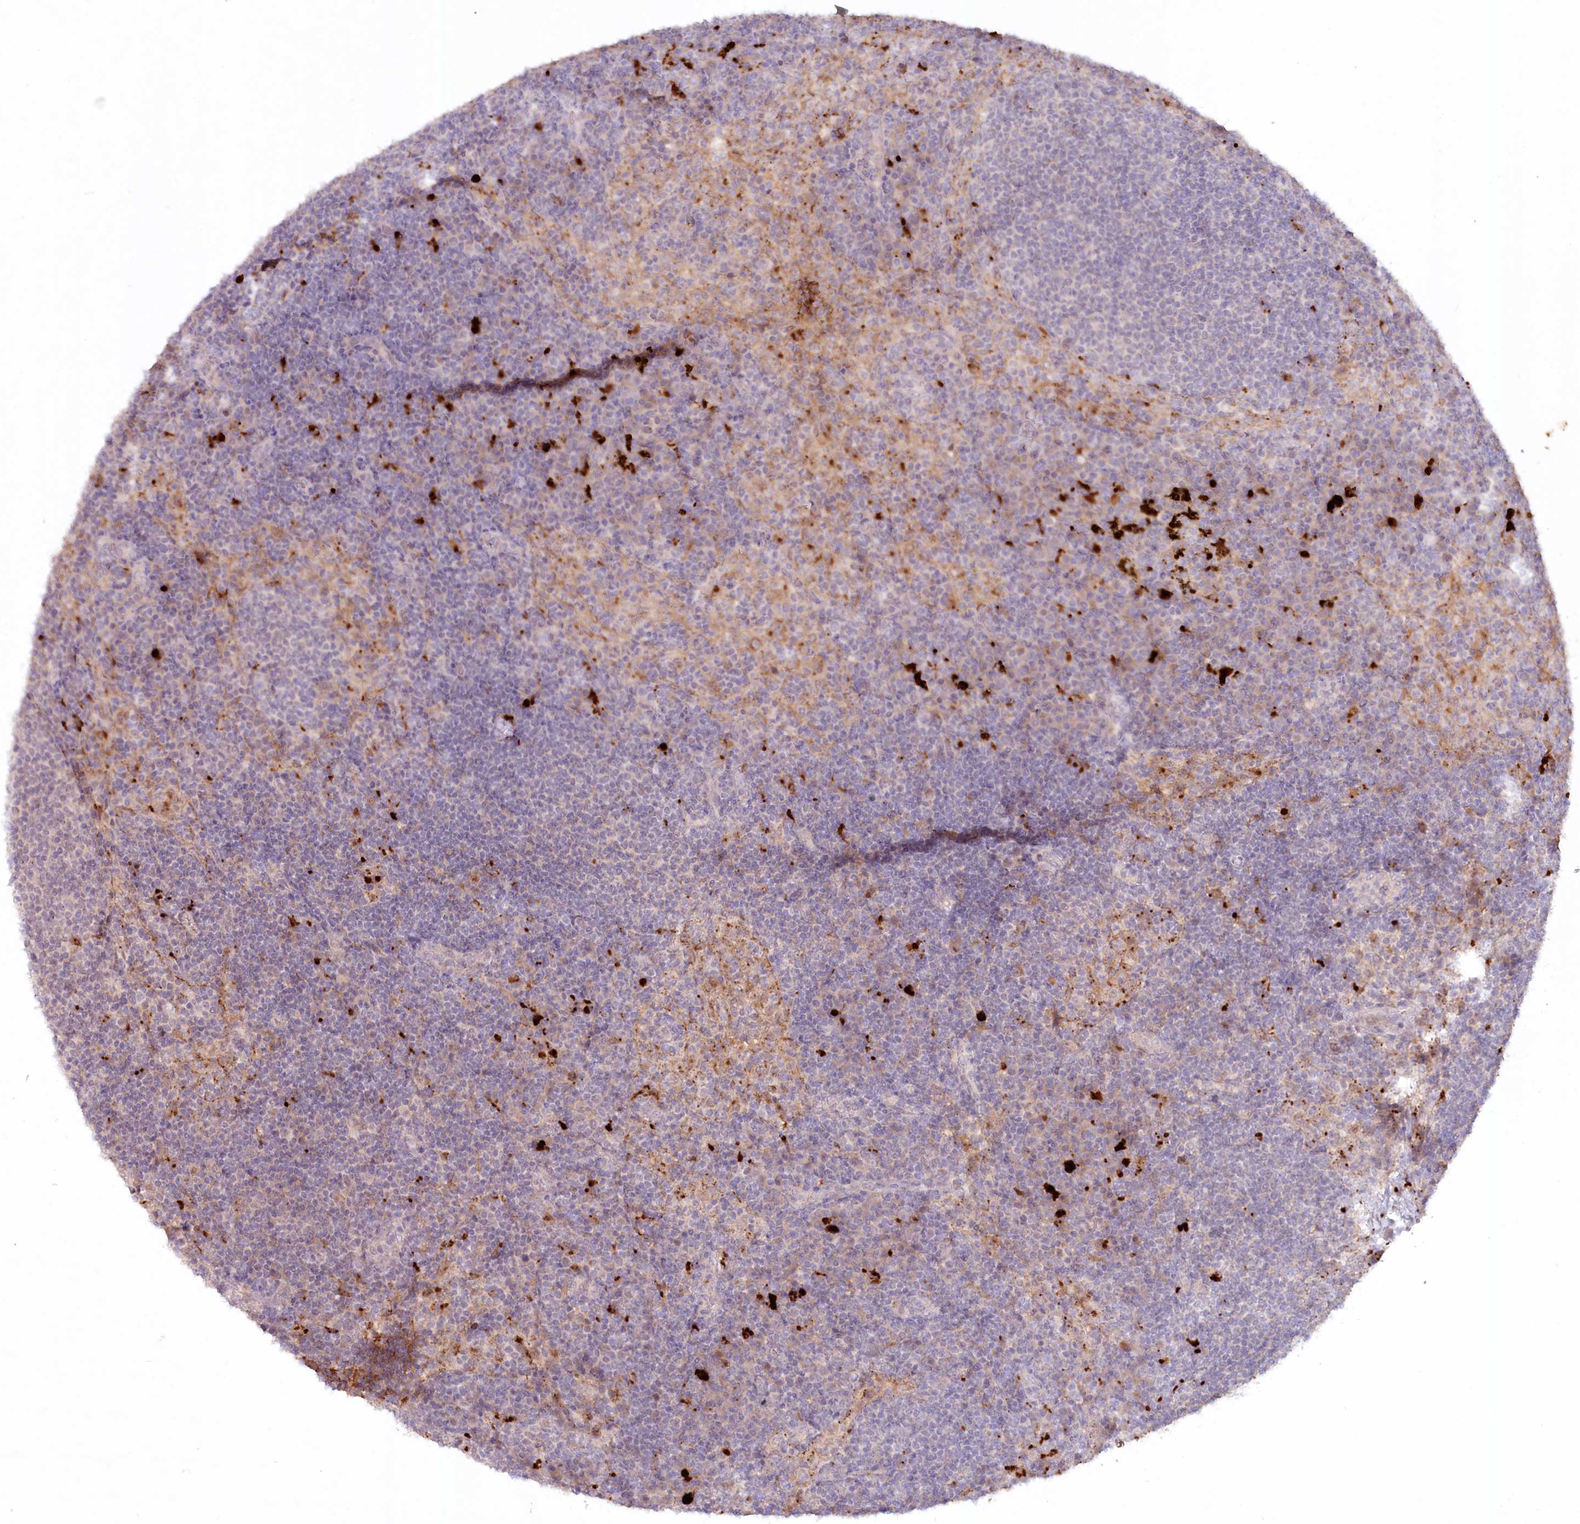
{"staining": {"intensity": "strong", "quantity": "<25%", "location": "cytoplasmic/membranous"}, "tissue": "lymph node", "cell_type": "Germinal center cells", "image_type": "normal", "snomed": [{"axis": "morphology", "description": "Normal tissue, NOS"}, {"axis": "topography", "description": "Lymph node"}], "caption": "Brown immunohistochemical staining in unremarkable lymph node reveals strong cytoplasmic/membranous positivity in about <25% of germinal center cells.", "gene": "PSAPL1", "patient": {"sex": "female", "age": 70}}